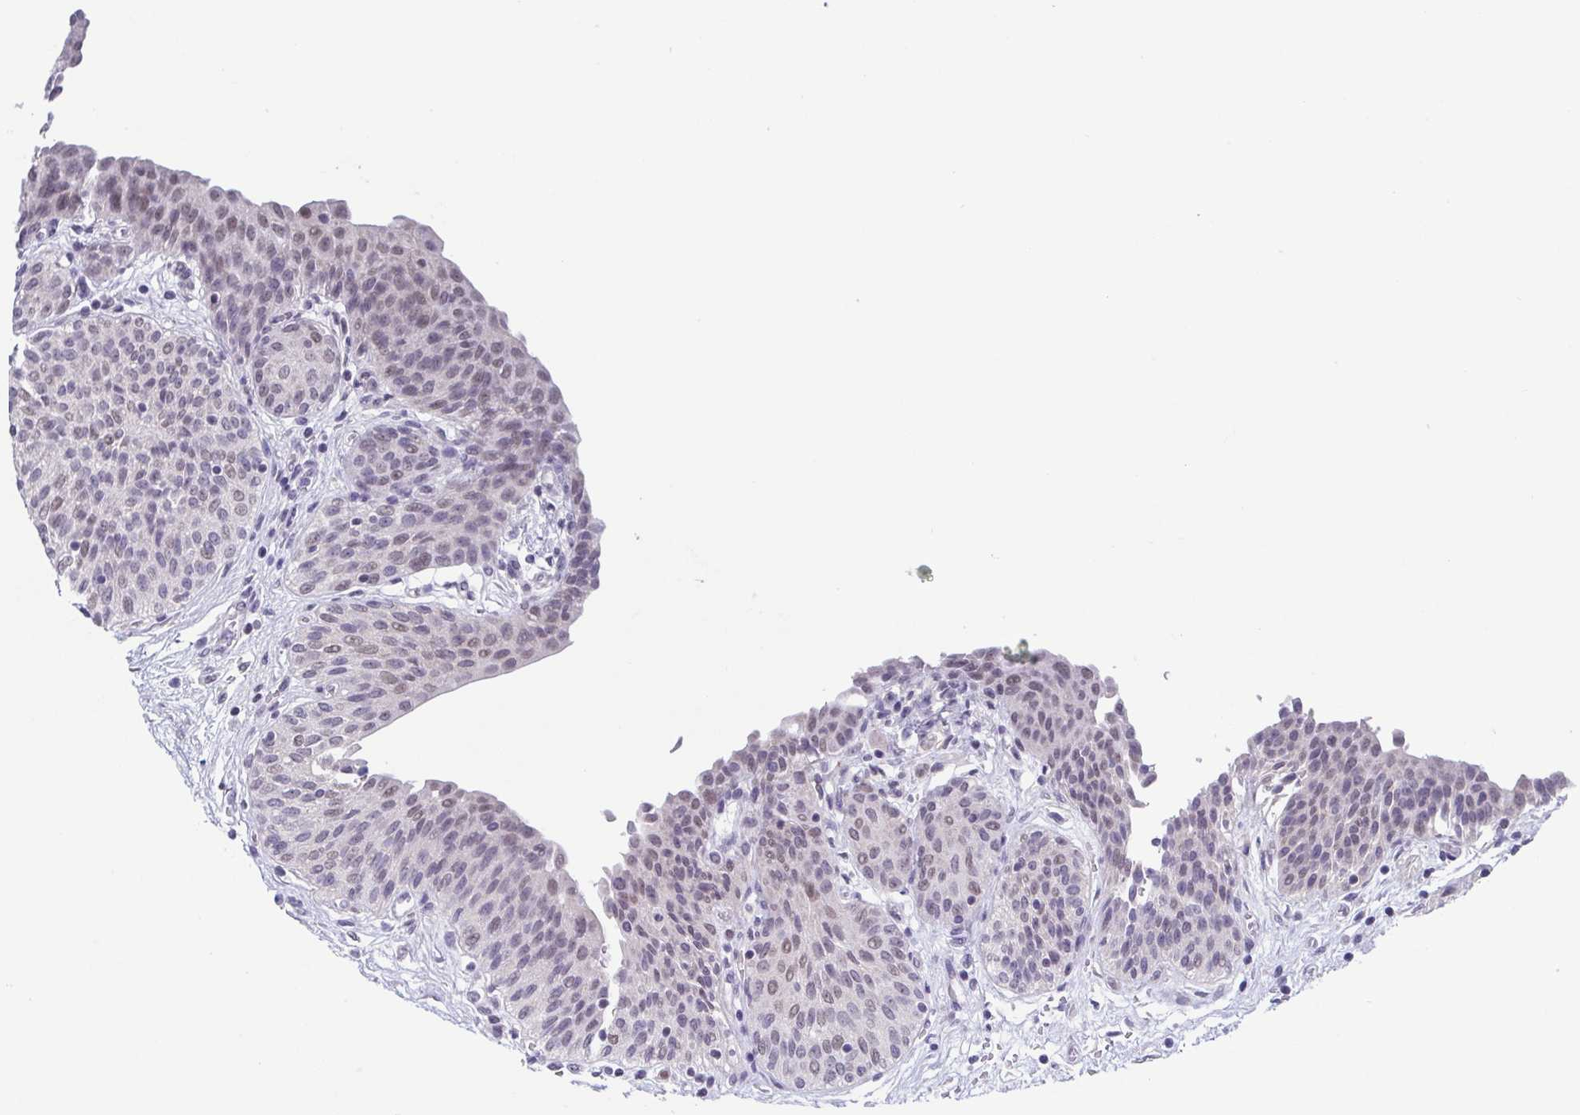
{"staining": {"intensity": "weak", "quantity": "<25%", "location": "nuclear"}, "tissue": "urinary bladder", "cell_type": "Urothelial cells", "image_type": "normal", "snomed": [{"axis": "morphology", "description": "Normal tissue, NOS"}, {"axis": "topography", "description": "Urinary bladder"}], "caption": "Immunohistochemical staining of normal urinary bladder exhibits no significant staining in urothelial cells. (Stains: DAB (3,3'-diaminobenzidine) IHC with hematoxylin counter stain, Microscopy: brightfield microscopy at high magnification).", "gene": "TMEM92", "patient": {"sex": "male", "age": 68}}